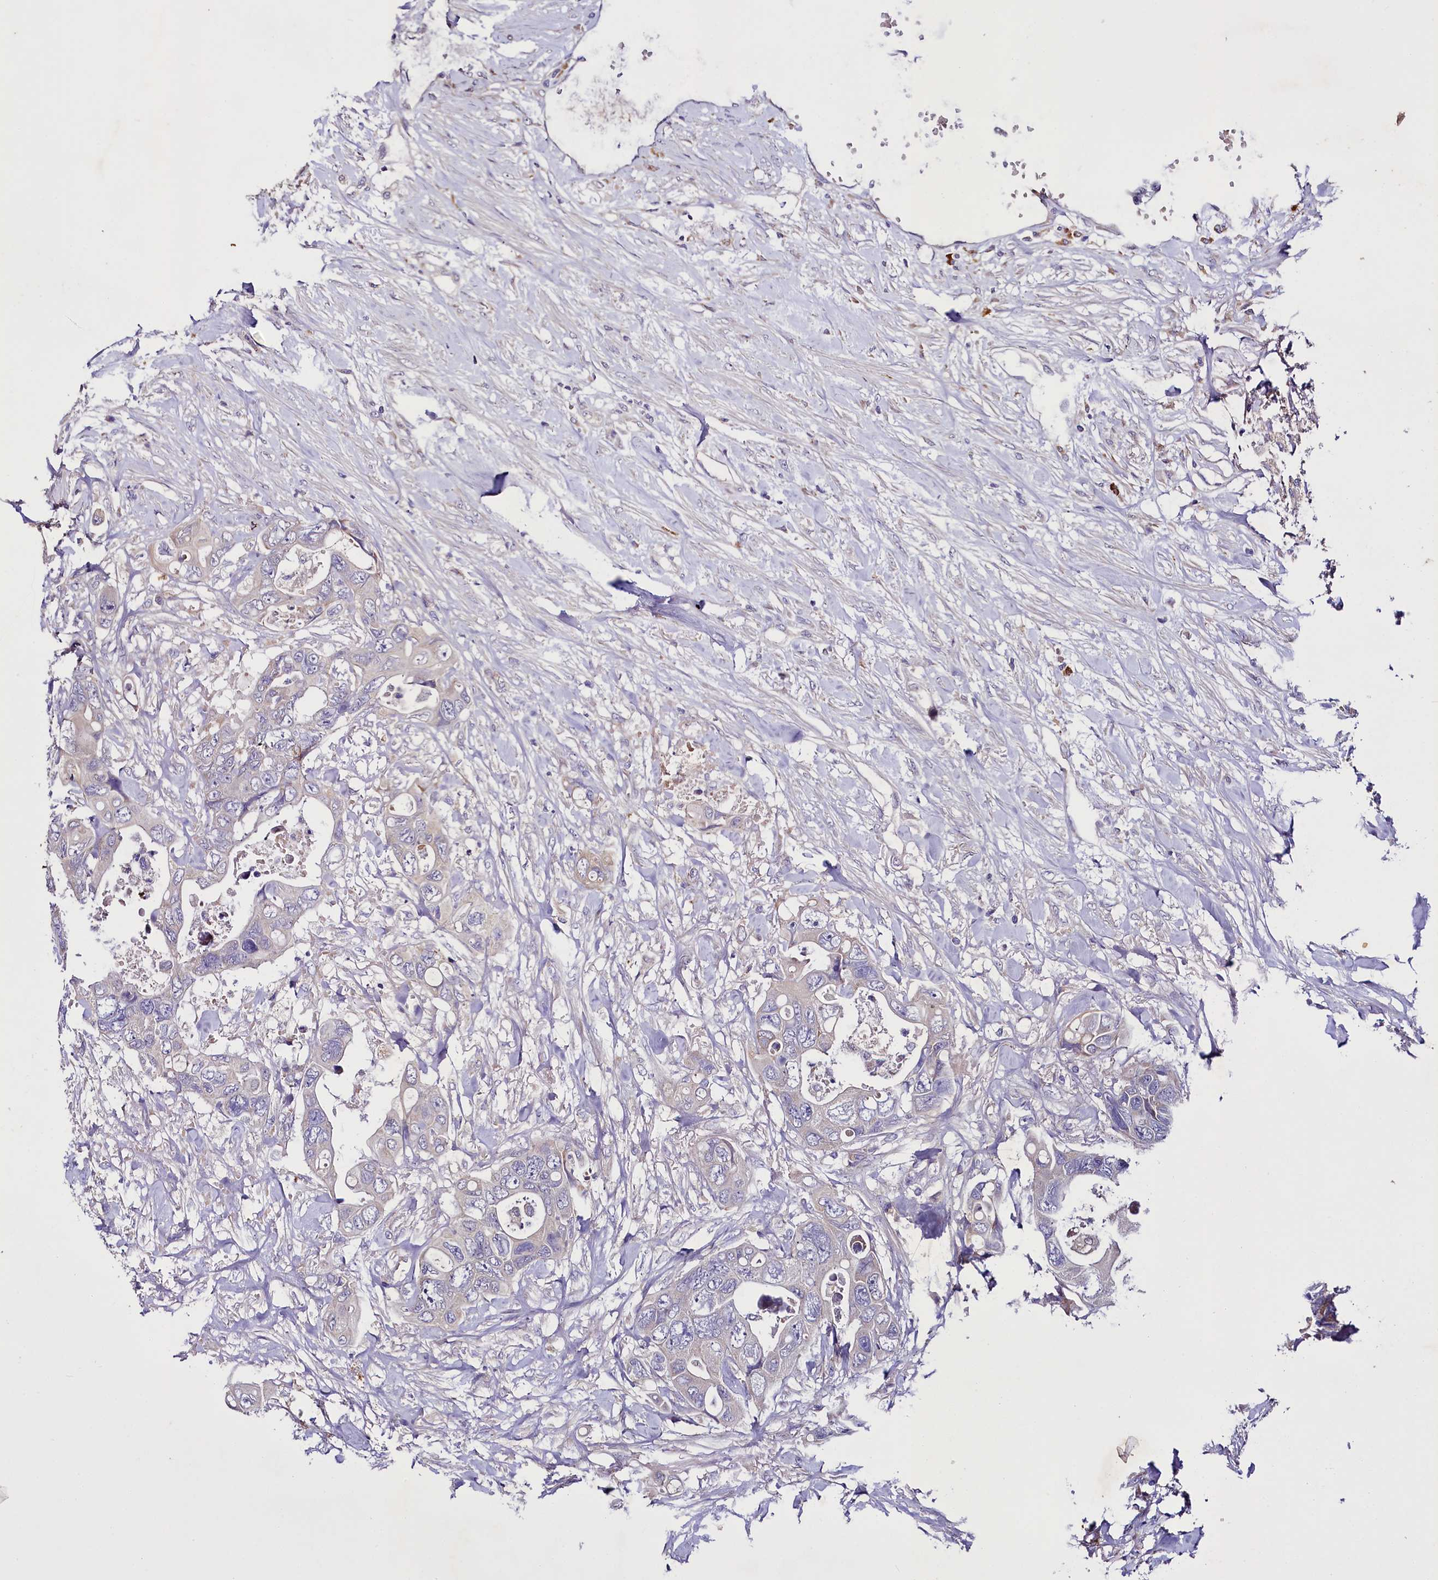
{"staining": {"intensity": "negative", "quantity": "none", "location": "none"}, "tissue": "colorectal cancer", "cell_type": "Tumor cells", "image_type": "cancer", "snomed": [{"axis": "morphology", "description": "Adenocarcinoma, NOS"}, {"axis": "topography", "description": "Rectum"}], "caption": "High power microscopy photomicrograph of an immunohistochemistry (IHC) histopathology image of adenocarcinoma (colorectal), revealing no significant positivity in tumor cells.", "gene": "ZNF45", "patient": {"sex": "male", "age": 57}}